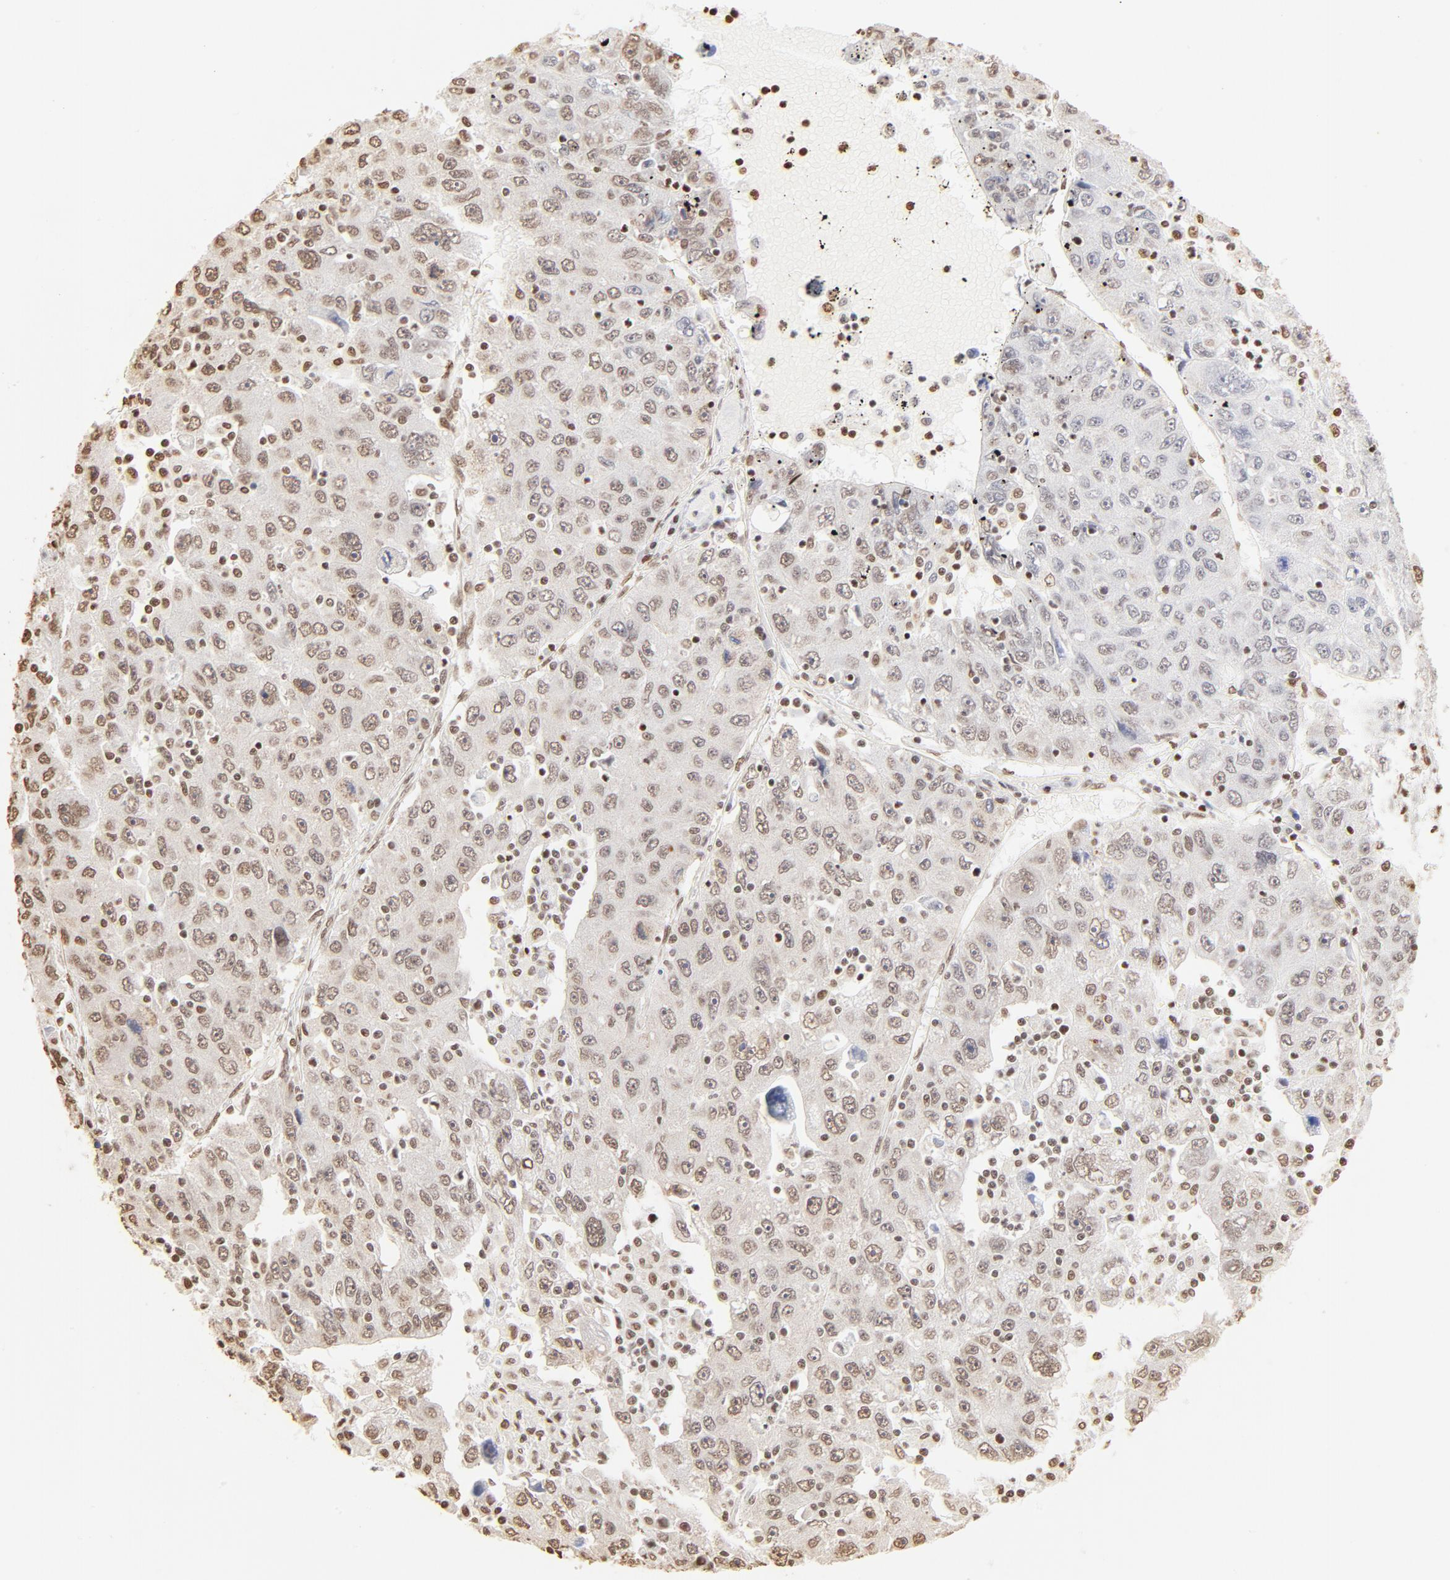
{"staining": {"intensity": "moderate", "quantity": "25%-75%", "location": "cytoplasmic/membranous,nuclear"}, "tissue": "liver cancer", "cell_type": "Tumor cells", "image_type": "cancer", "snomed": [{"axis": "morphology", "description": "Carcinoma, Hepatocellular, NOS"}, {"axis": "topography", "description": "Liver"}], "caption": "Liver cancer (hepatocellular carcinoma) was stained to show a protein in brown. There is medium levels of moderate cytoplasmic/membranous and nuclear staining in about 25%-75% of tumor cells.", "gene": "ZNF540", "patient": {"sex": "male", "age": 49}}